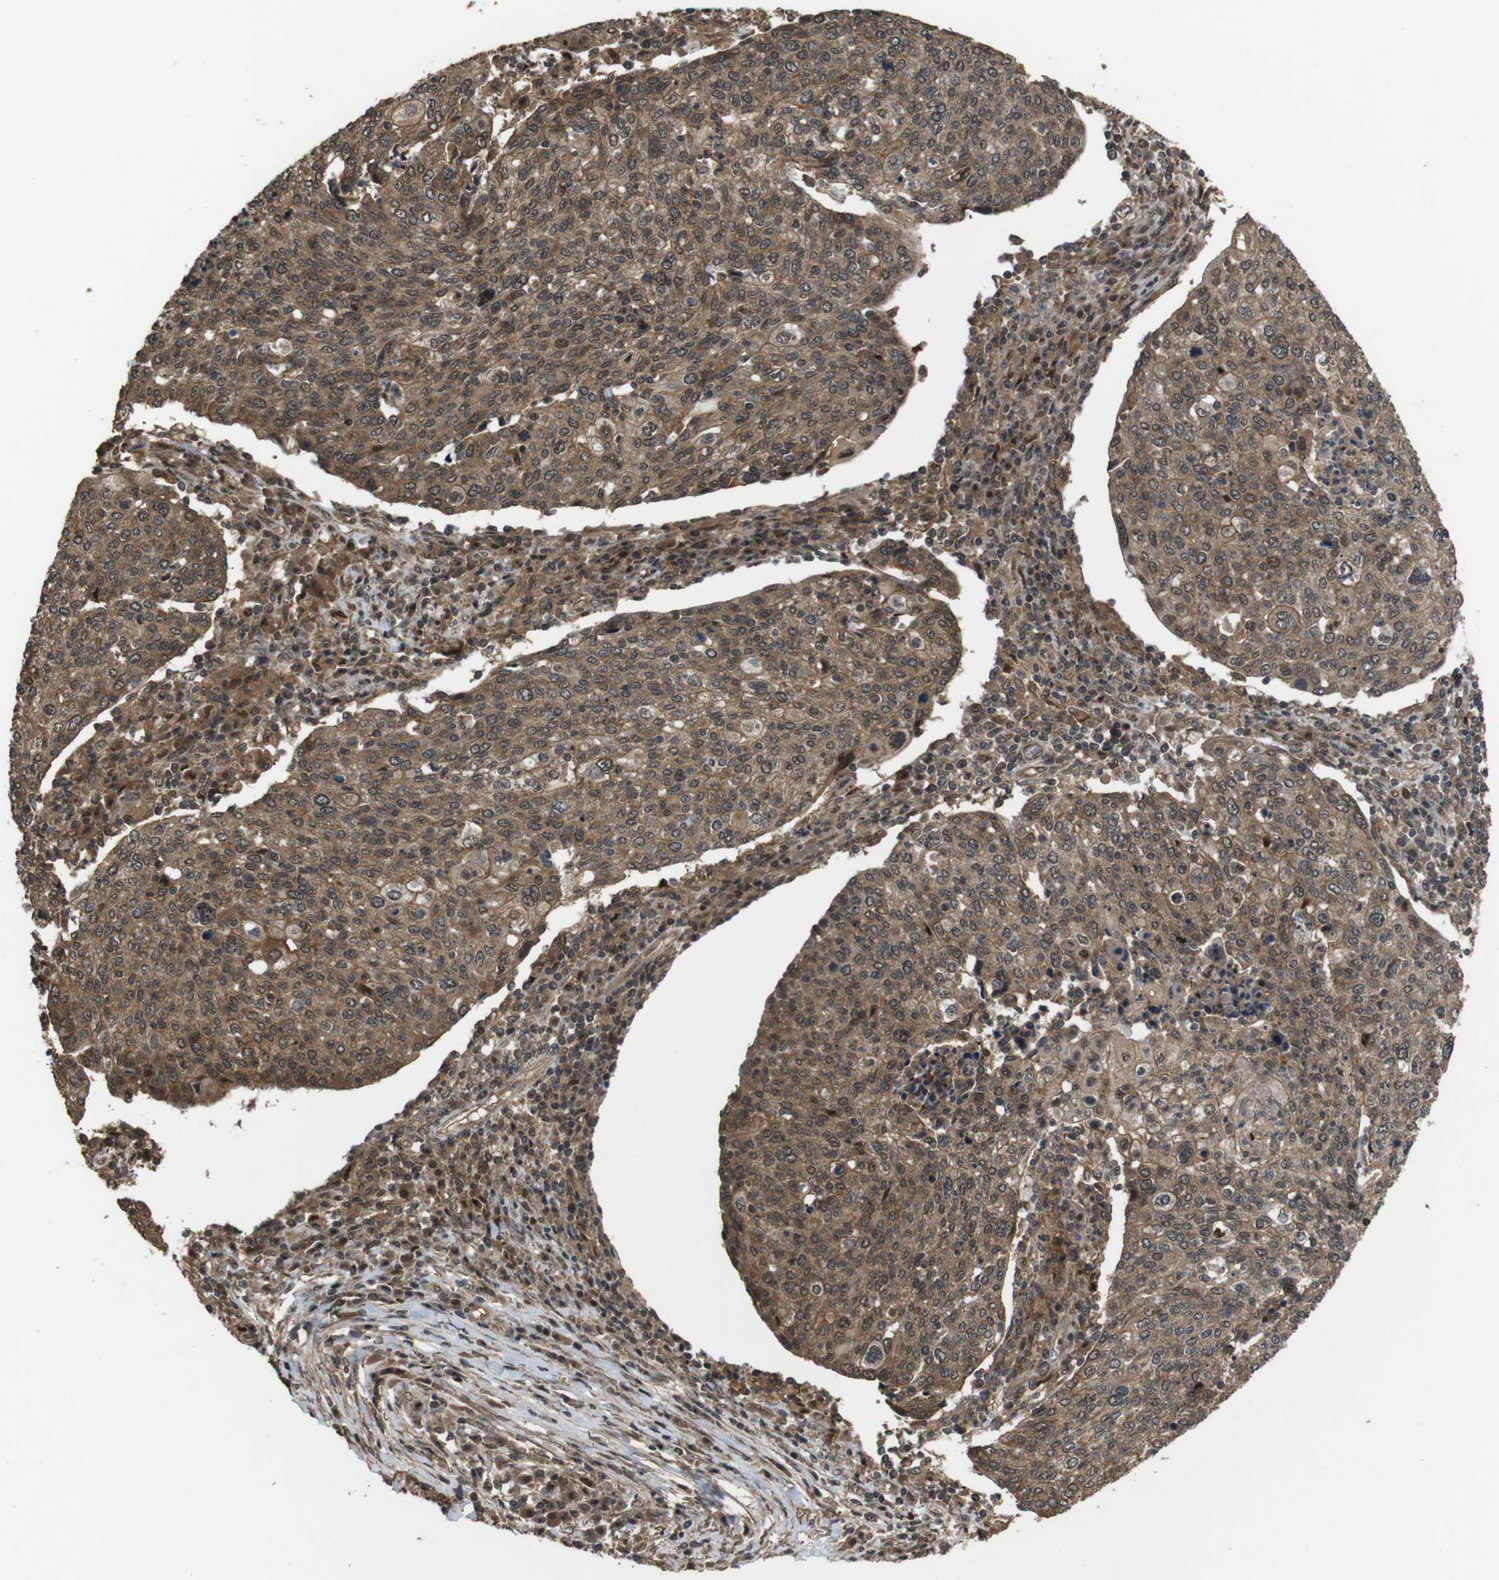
{"staining": {"intensity": "moderate", "quantity": ">75%", "location": "cytoplasmic/membranous"}, "tissue": "cervical cancer", "cell_type": "Tumor cells", "image_type": "cancer", "snomed": [{"axis": "morphology", "description": "Squamous cell carcinoma, NOS"}, {"axis": "topography", "description": "Cervix"}], "caption": "Immunohistochemical staining of human cervical cancer (squamous cell carcinoma) demonstrates moderate cytoplasmic/membranous protein expression in about >75% of tumor cells.", "gene": "CDC34", "patient": {"sex": "female", "age": 40}}